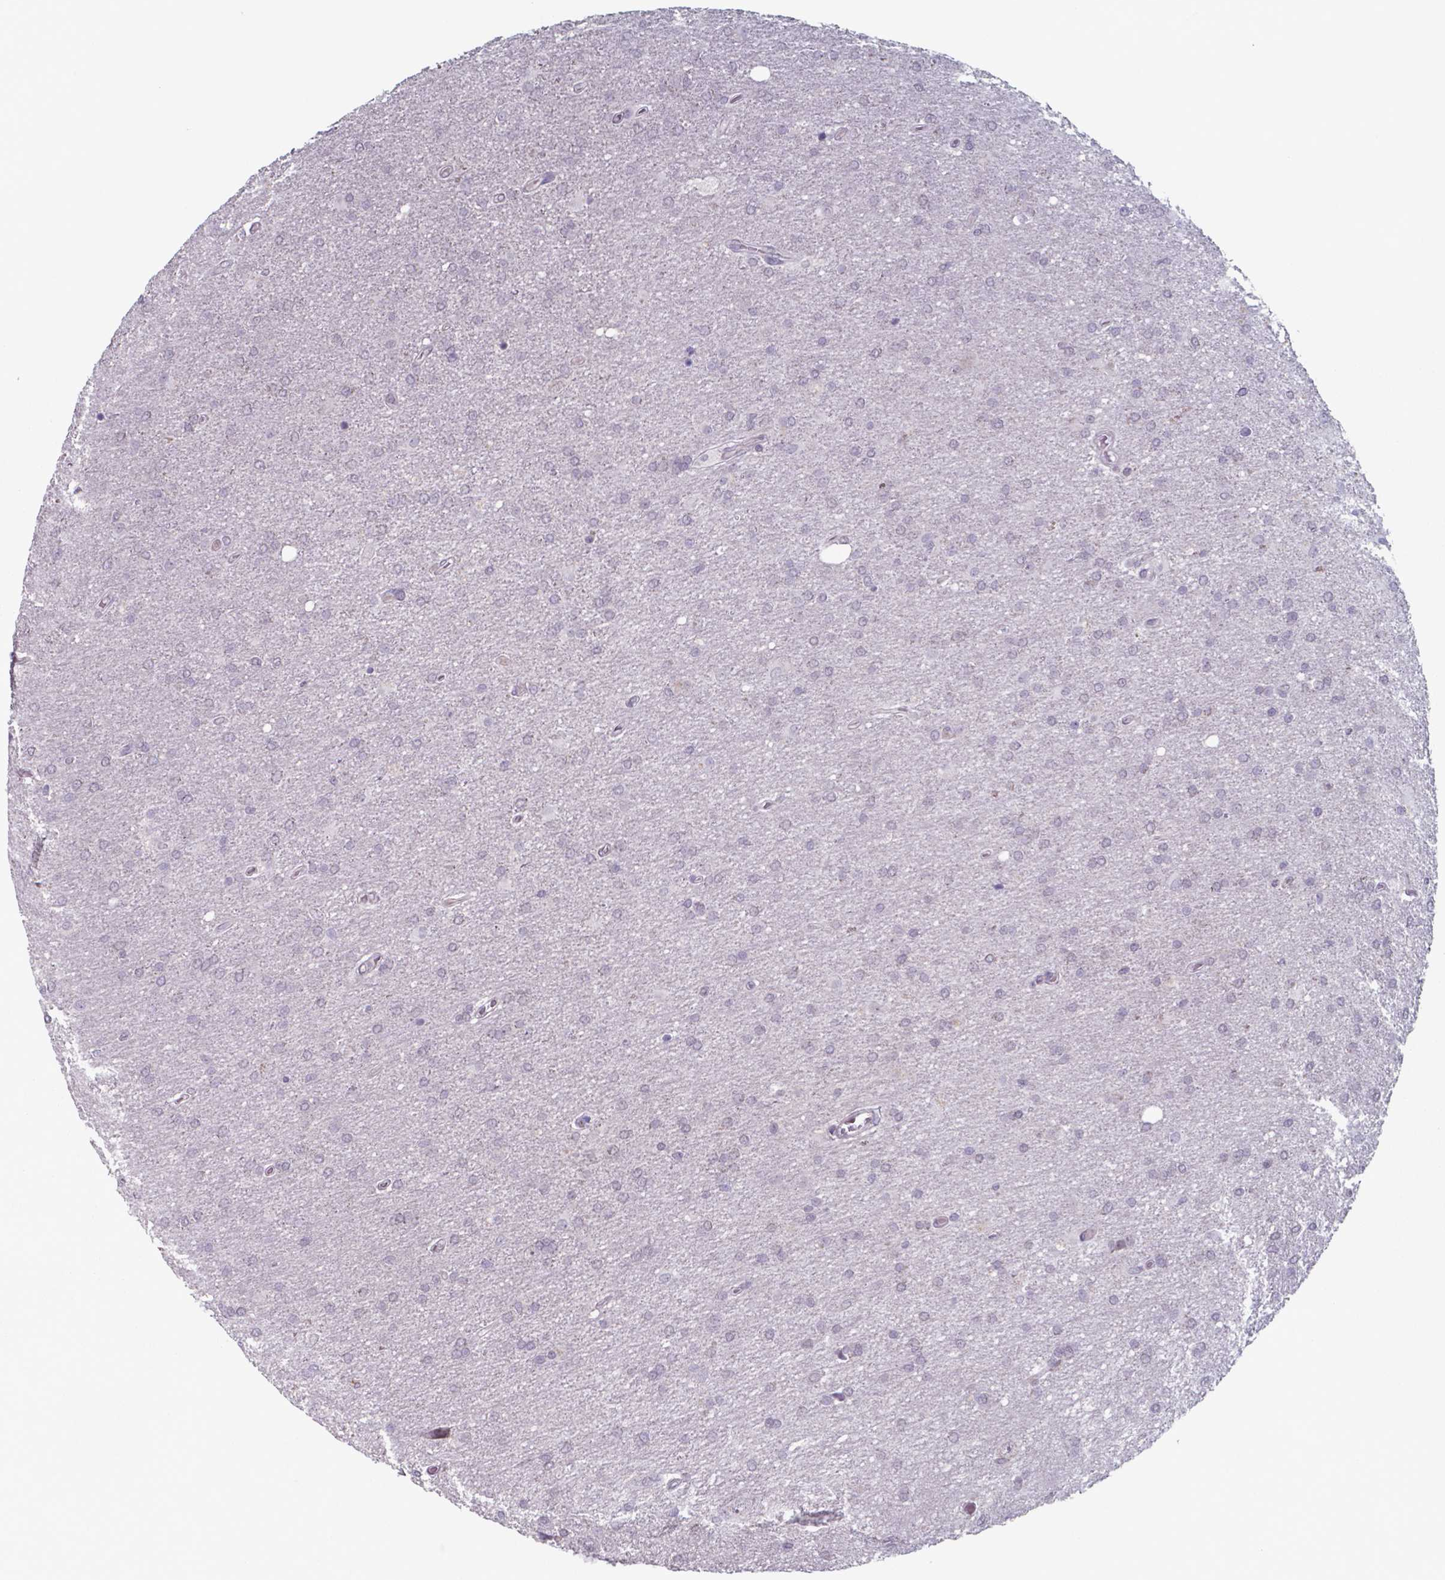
{"staining": {"intensity": "negative", "quantity": "none", "location": "none"}, "tissue": "glioma", "cell_type": "Tumor cells", "image_type": "cancer", "snomed": [{"axis": "morphology", "description": "Glioma, malignant, High grade"}, {"axis": "topography", "description": "Cerebral cortex"}], "caption": "This is an immunohistochemistry (IHC) micrograph of glioma. There is no expression in tumor cells.", "gene": "TDP2", "patient": {"sex": "male", "age": 70}}